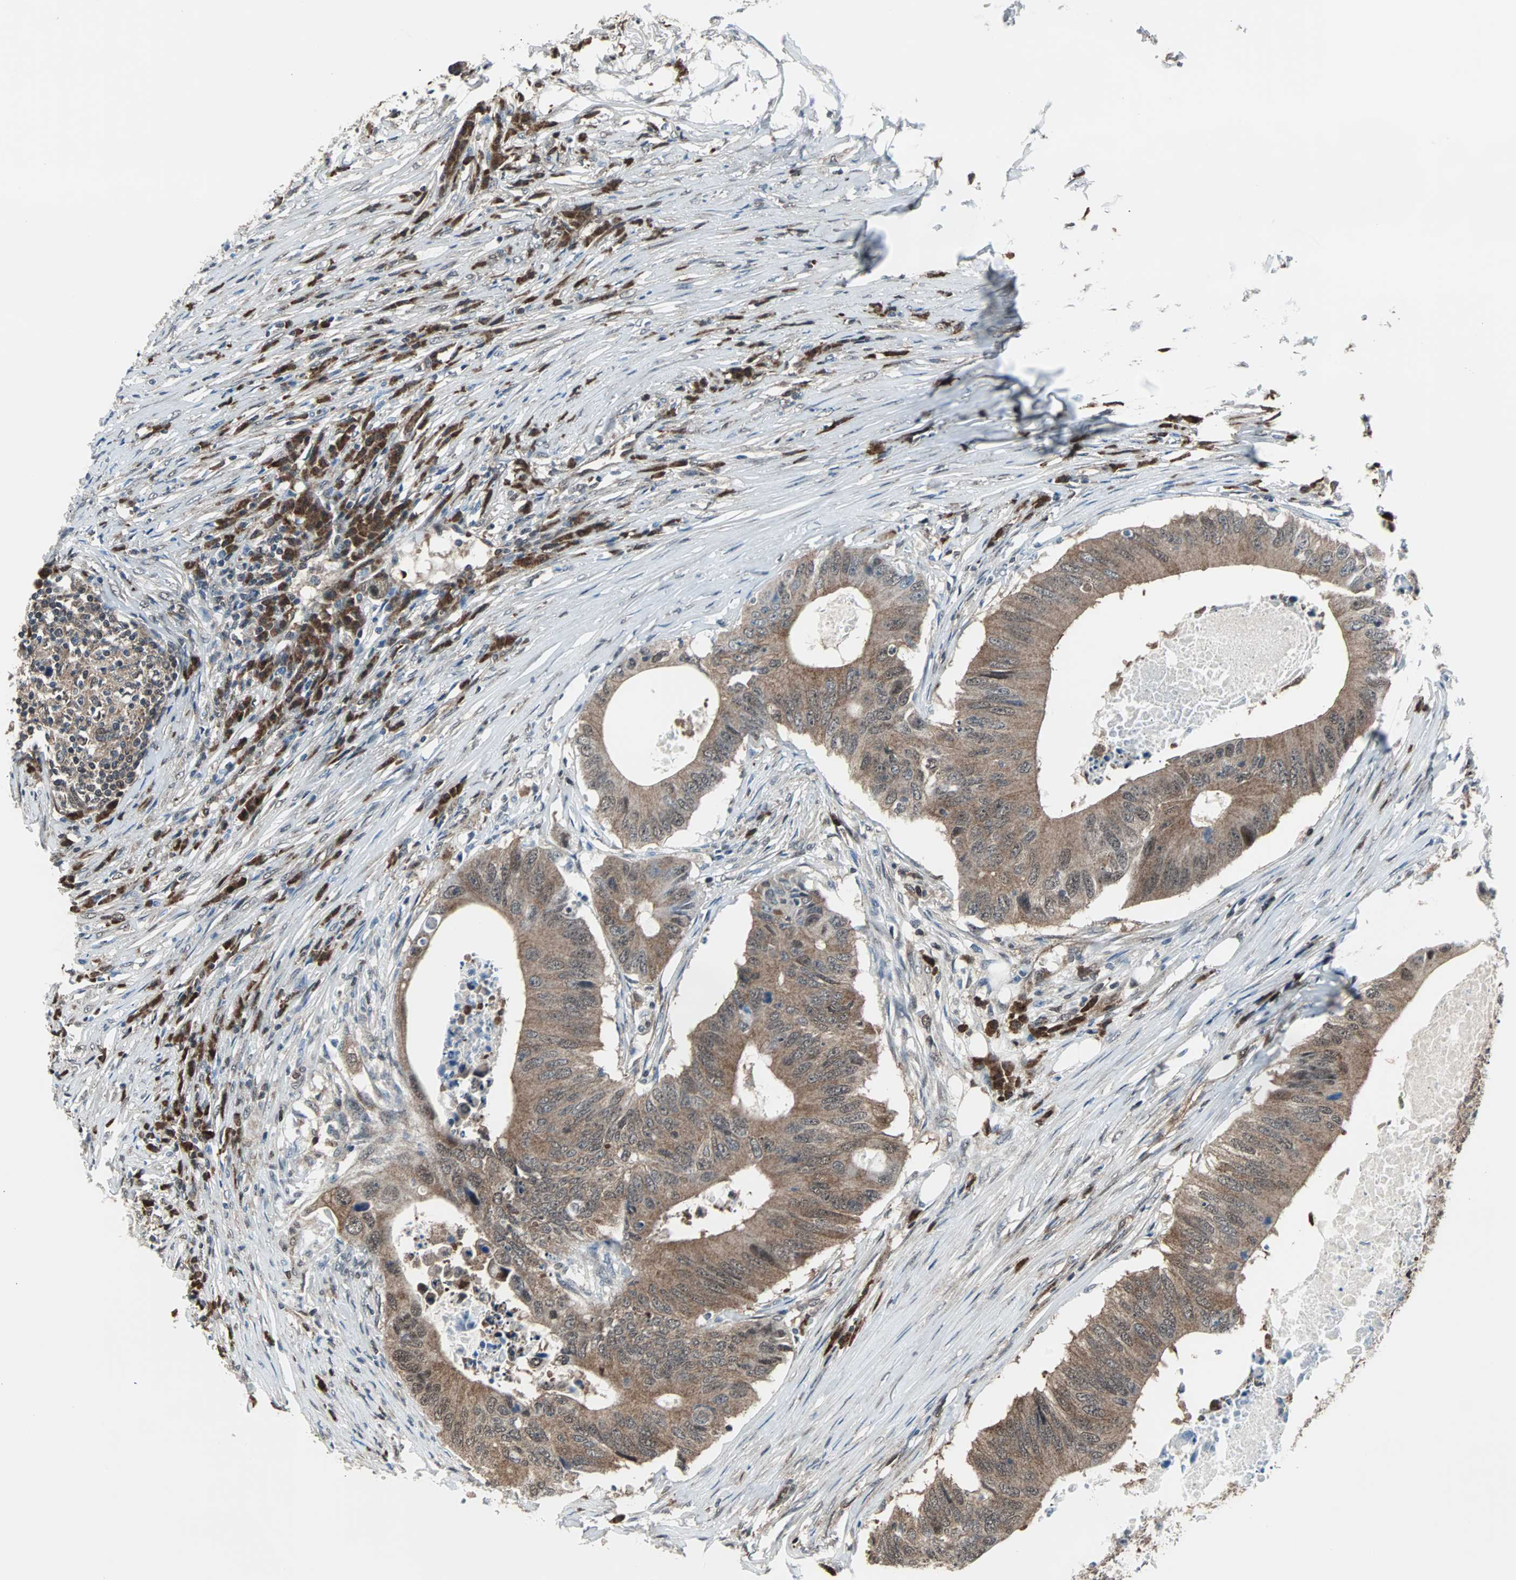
{"staining": {"intensity": "moderate", "quantity": ">75%", "location": "cytoplasmic/membranous"}, "tissue": "colorectal cancer", "cell_type": "Tumor cells", "image_type": "cancer", "snomed": [{"axis": "morphology", "description": "Adenocarcinoma, NOS"}, {"axis": "topography", "description": "Colon"}], "caption": "Colorectal adenocarcinoma stained for a protein displays moderate cytoplasmic/membranous positivity in tumor cells.", "gene": "VCP", "patient": {"sex": "male", "age": 71}}